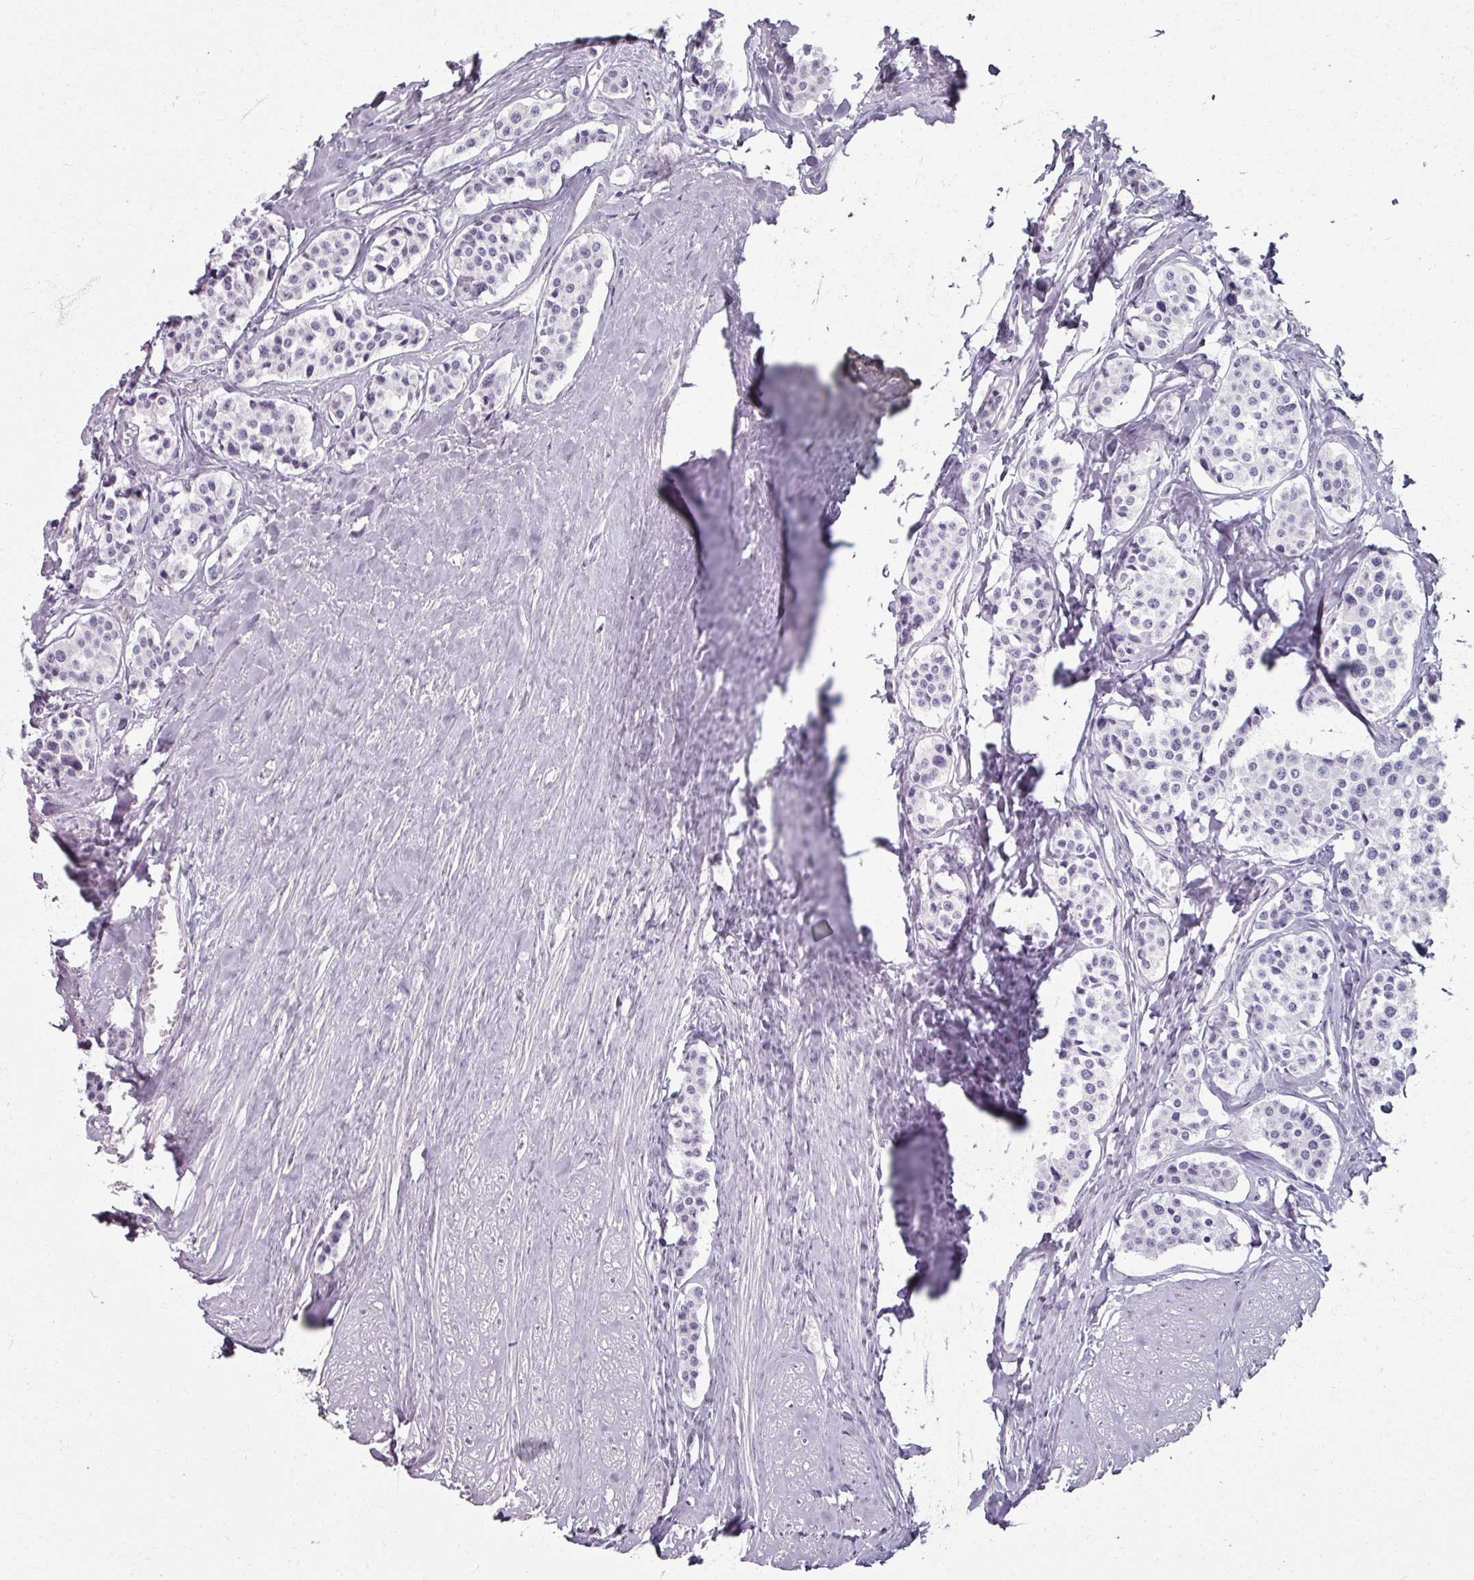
{"staining": {"intensity": "negative", "quantity": "none", "location": "none"}, "tissue": "carcinoid", "cell_type": "Tumor cells", "image_type": "cancer", "snomed": [{"axis": "morphology", "description": "Carcinoid, malignant, NOS"}, {"axis": "topography", "description": "Small intestine"}], "caption": "Protein analysis of carcinoid (malignant) reveals no significant positivity in tumor cells. (Stains: DAB (3,3'-diaminobenzidine) IHC with hematoxylin counter stain, Microscopy: brightfield microscopy at high magnification).", "gene": "REG3G", "patient": {"sex": "male", "age": 60}}